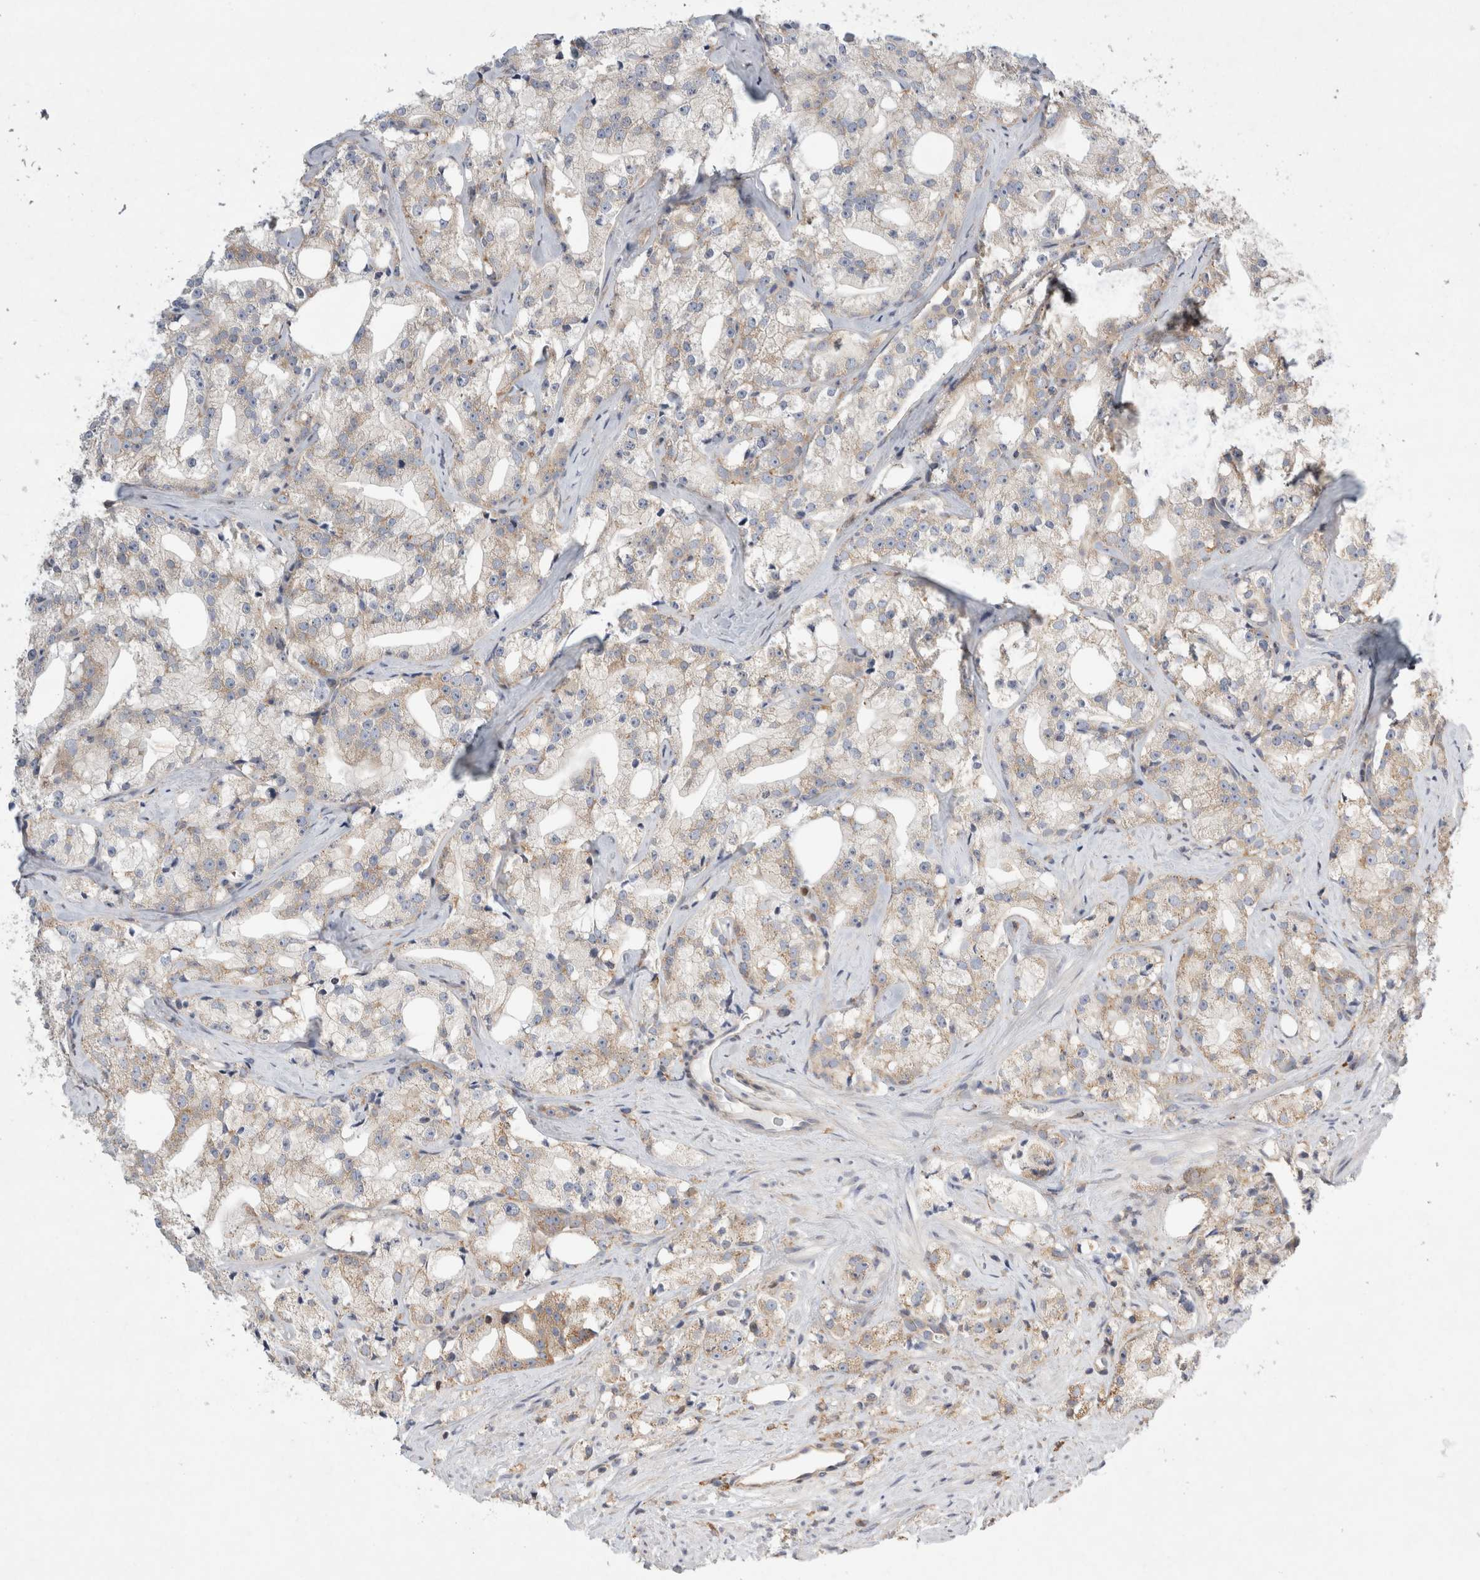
{"staining": {"intensity": "weak", "quantity": "25%-75%", "location": "cytoplasmic/membranous"}, "tissue": "prostate cancer", "cell_type": "Tumor cells", "image_type": "cancer", "snomed": [{"axis": "morphology", "description": "Adenocarcinoma, High grade"}, {"axis": "topography", "description": "Prostate"}], "caption": "Brown immunohistochemical staining in high-grade adenocarcinoma (prostate) reveals weak cytoplasmic/membranous expression in about 25%-75% of tumor cells. (DAB (3,3'-diaminobenzidine) IHC with brightfield microscopy, high magnification).", "gene": "CDCA7L", "patient": {"sex": "male", "age": 64}}